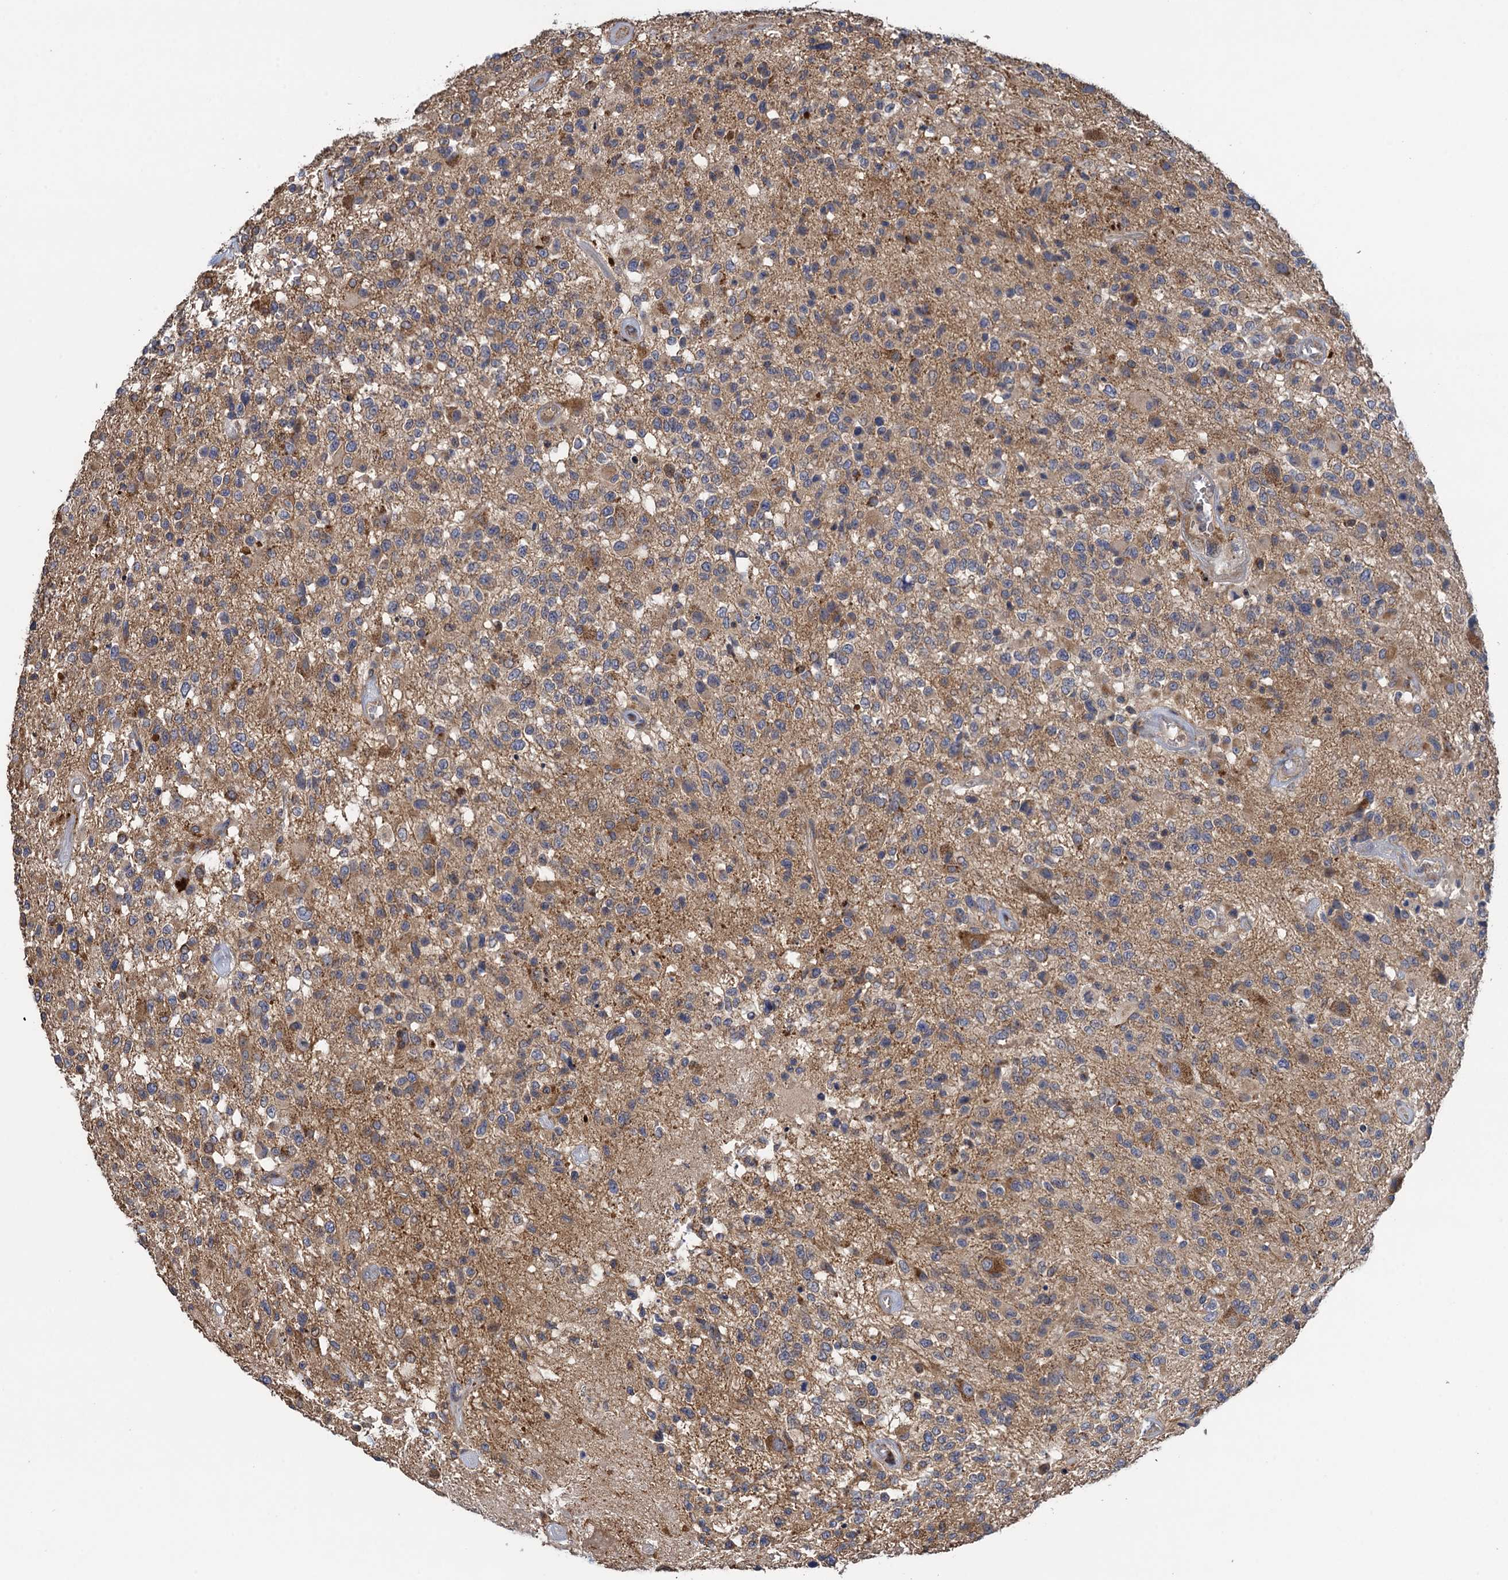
{"staining": {"intensity": "weak", "quantity": "25%-75%", "location": "cytoplasmic/membranous"}, "tissue": "glioma", "cell_type": "Tumor cells", "image_type": "cancer", "snomed": [{"axis": "morphology", "description": "Glioma, malignant, High grade"}, {"axis": "morphology", "description": "Glioblastoma, NOS"}, {"axis": "topography", "description": "Brain"}], "caption": "Human malignant high-grade glioma stained with a brown dye exhibits weak cytoplasmic/membranous positive positivity in approximately 25%-75% of tumor cells.", "gene": "WDR88", "patient": {"sex": "male", "age": 60}}